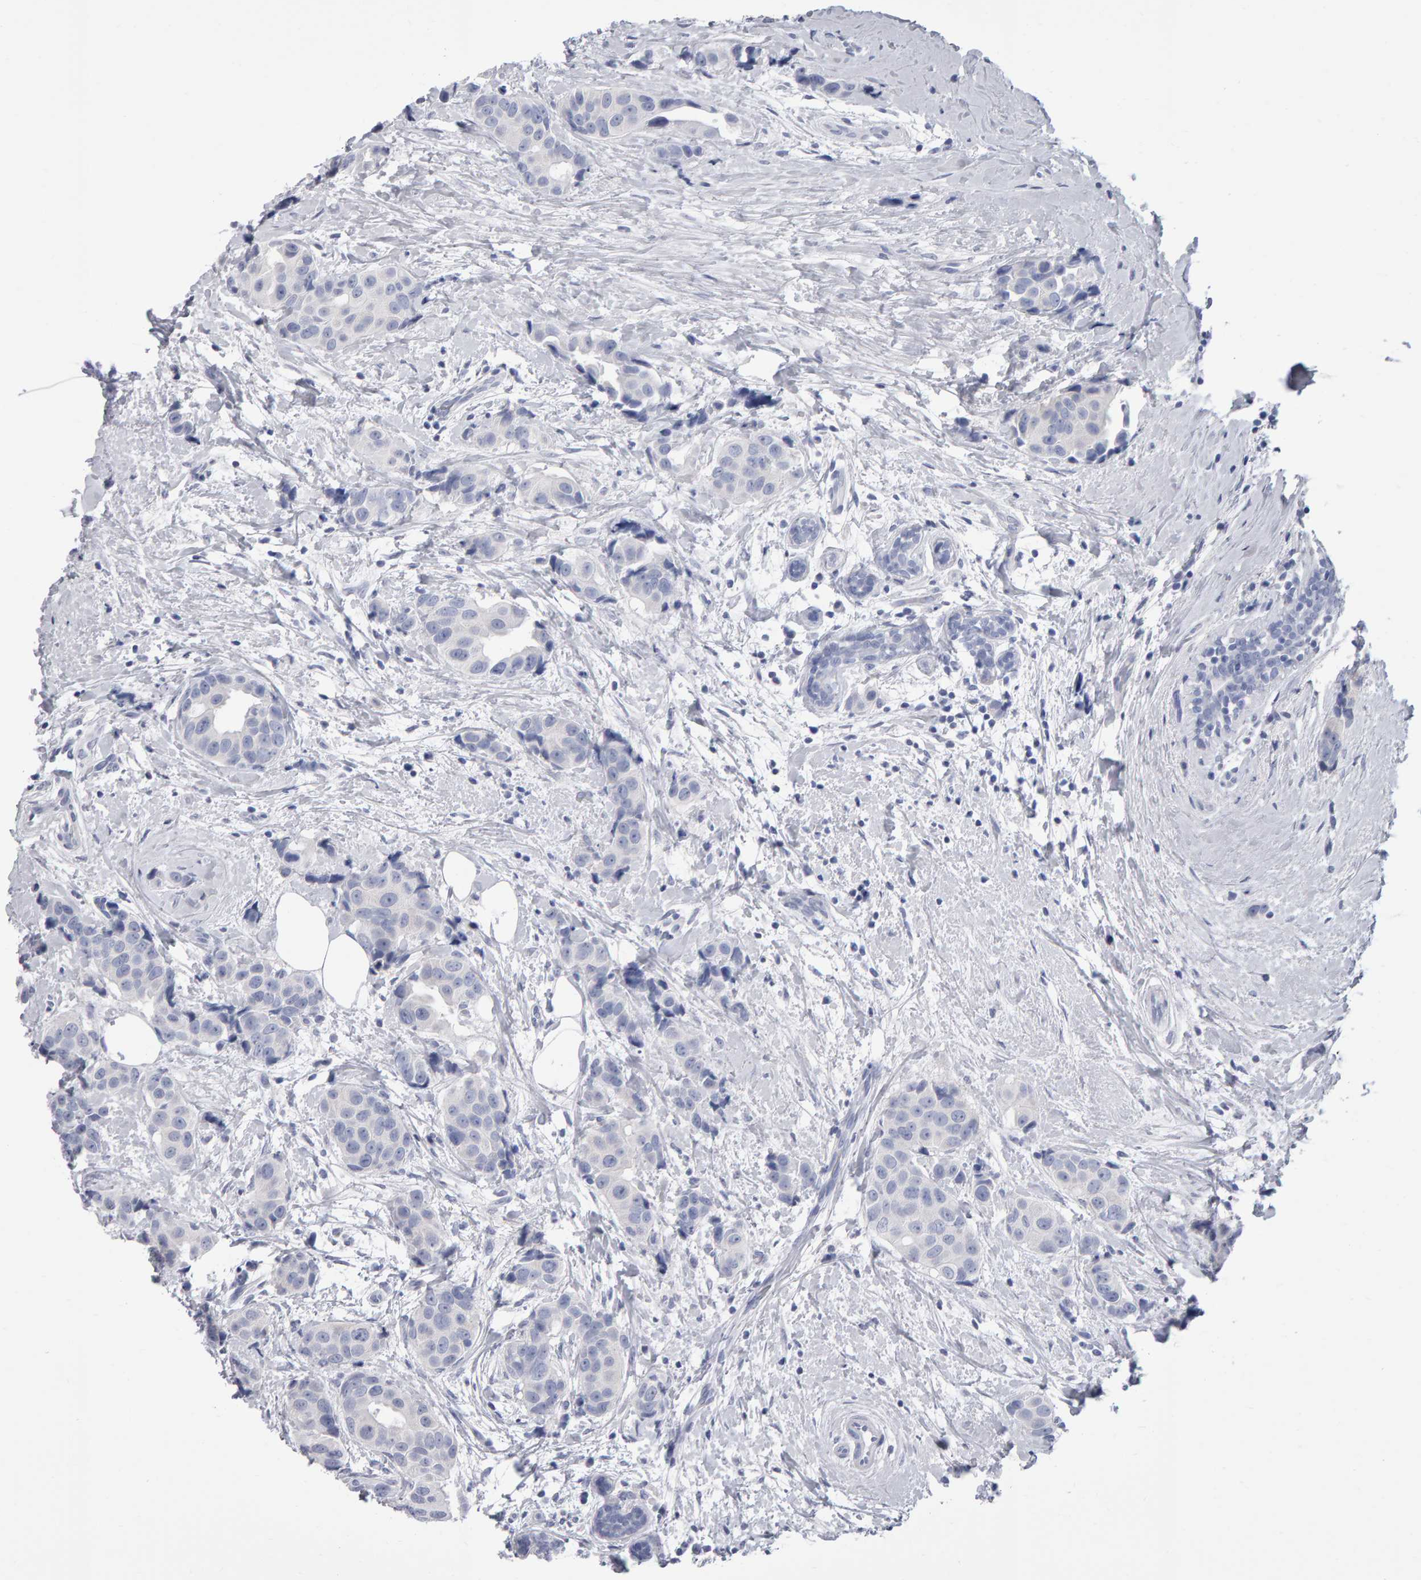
{"staining": {"intensity": "negative", "quantity": "none", "location": "none"}, "tissue": "breast cancer", "cell_type": "Tumor cells", "image_type": "cancer", "snomed": [{"axis": "morphology", "description": "Normal tissue, NOS"}, {"axis": "morphology", "description": "Duct carcinoma"}, {"axis": "topography", "description": "Breast"}], "caption": "Invasive ductal carcinoma (breast) was stained to show a protein in brown. There is no significant positivity in tumor cells.", "gene": "NCDN", "patient": {"sex": "female", "age": 39}}